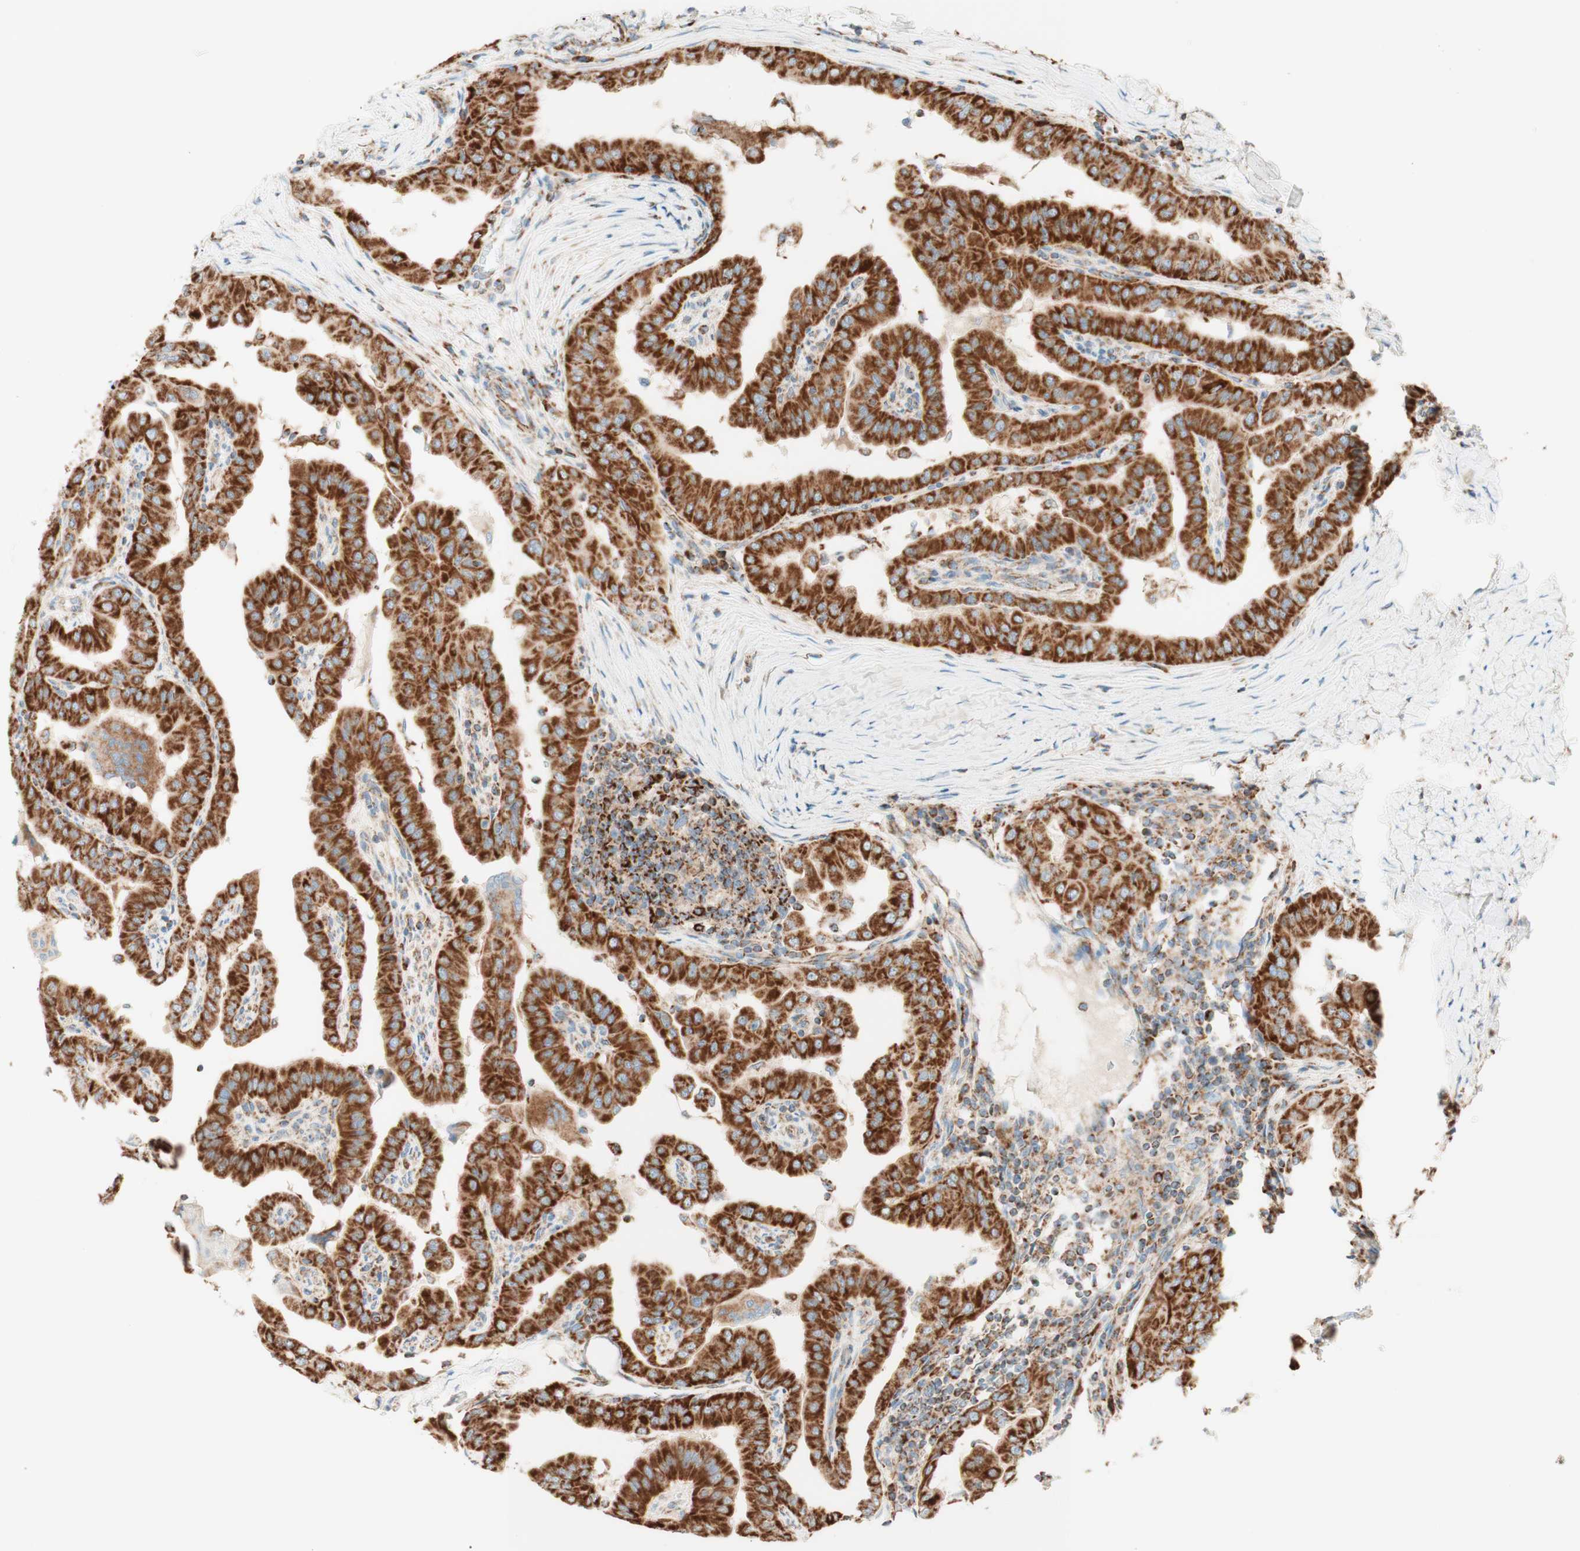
{"staining": {"intensity": "strong", "quantity": ">75%", "location": "cytoplasmic/membranous"}, "tissue": "thyroid cancer", "cell_type": "Tumor cells", "image_type": "cancer", "snomed": [{"axis": "morphology", "description": "Papillary adenocarcinoma, NOS"}, {"axis": "topography", "description": "Thyroid gland"}], "caption": "Thyroid cancer (papillary adenocarcinoma) stained with DAB (3,3'-diaminobenzidine) immunohistochemistry (IHC) displays high levels of strong cytoplasmic/membranous staining in about >75% of tumor cells.", "gene": "TOMM20", "patient": {"sex": "male", "age": 33}}